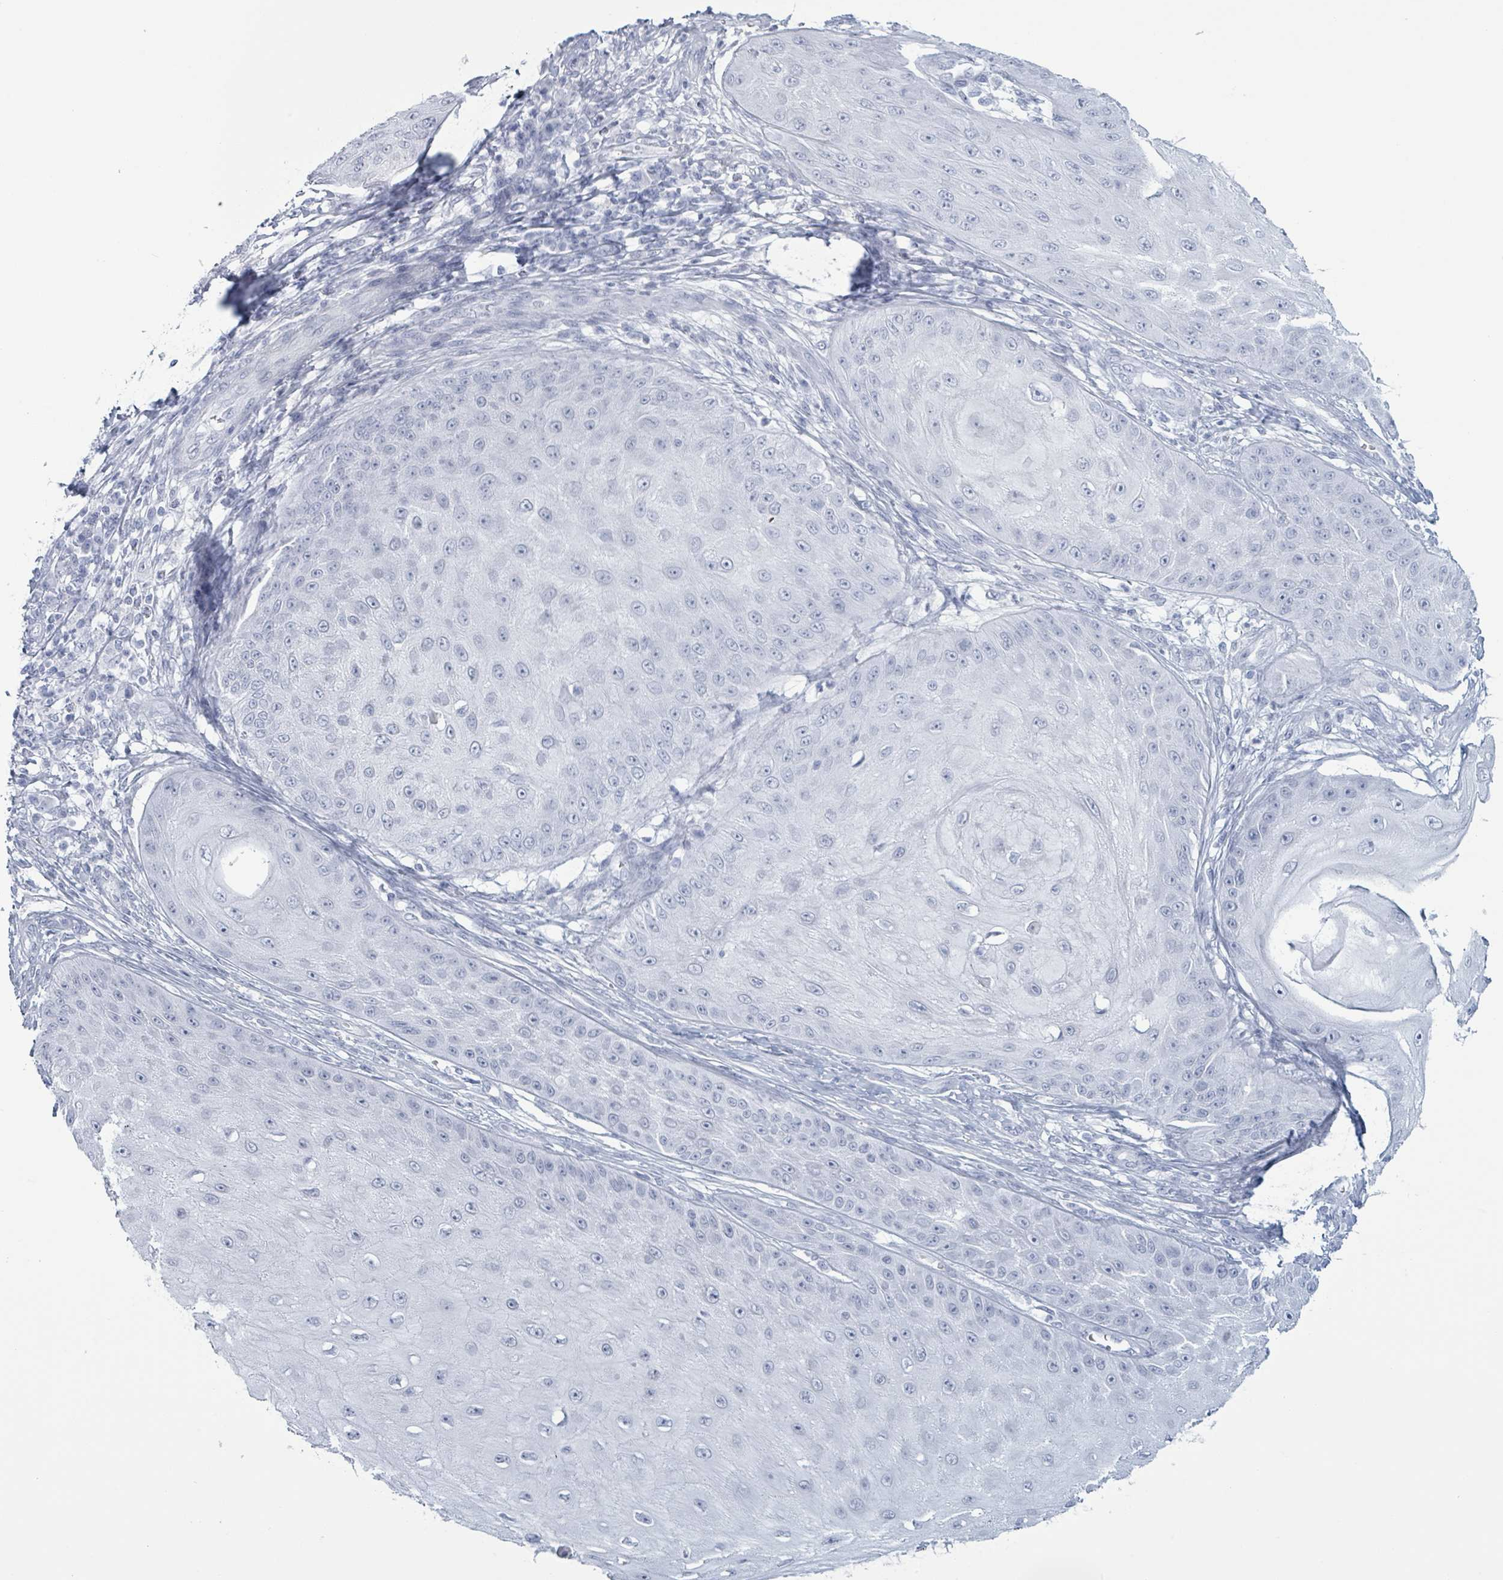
{"staining": {"intensity": "negative", "quantity": "none", "location": "none"}, "tissue": "skin cancer", "cell_type": "Tumor cells", "image_type": "cancer", "snomed": [{"axis": "morphology", "description": "Squamous cell carcinoma, NOS"}, {"axis": "topography", "description": "Skin"}], "caption": "High power microscopy histopathology image of an IHC histopathology image of skin cancer (squamous cell carcinoma), revealing no significant staining in tumor cells.", "gene": "KRT8", "patient": {"sex": "male", "age": 70}}